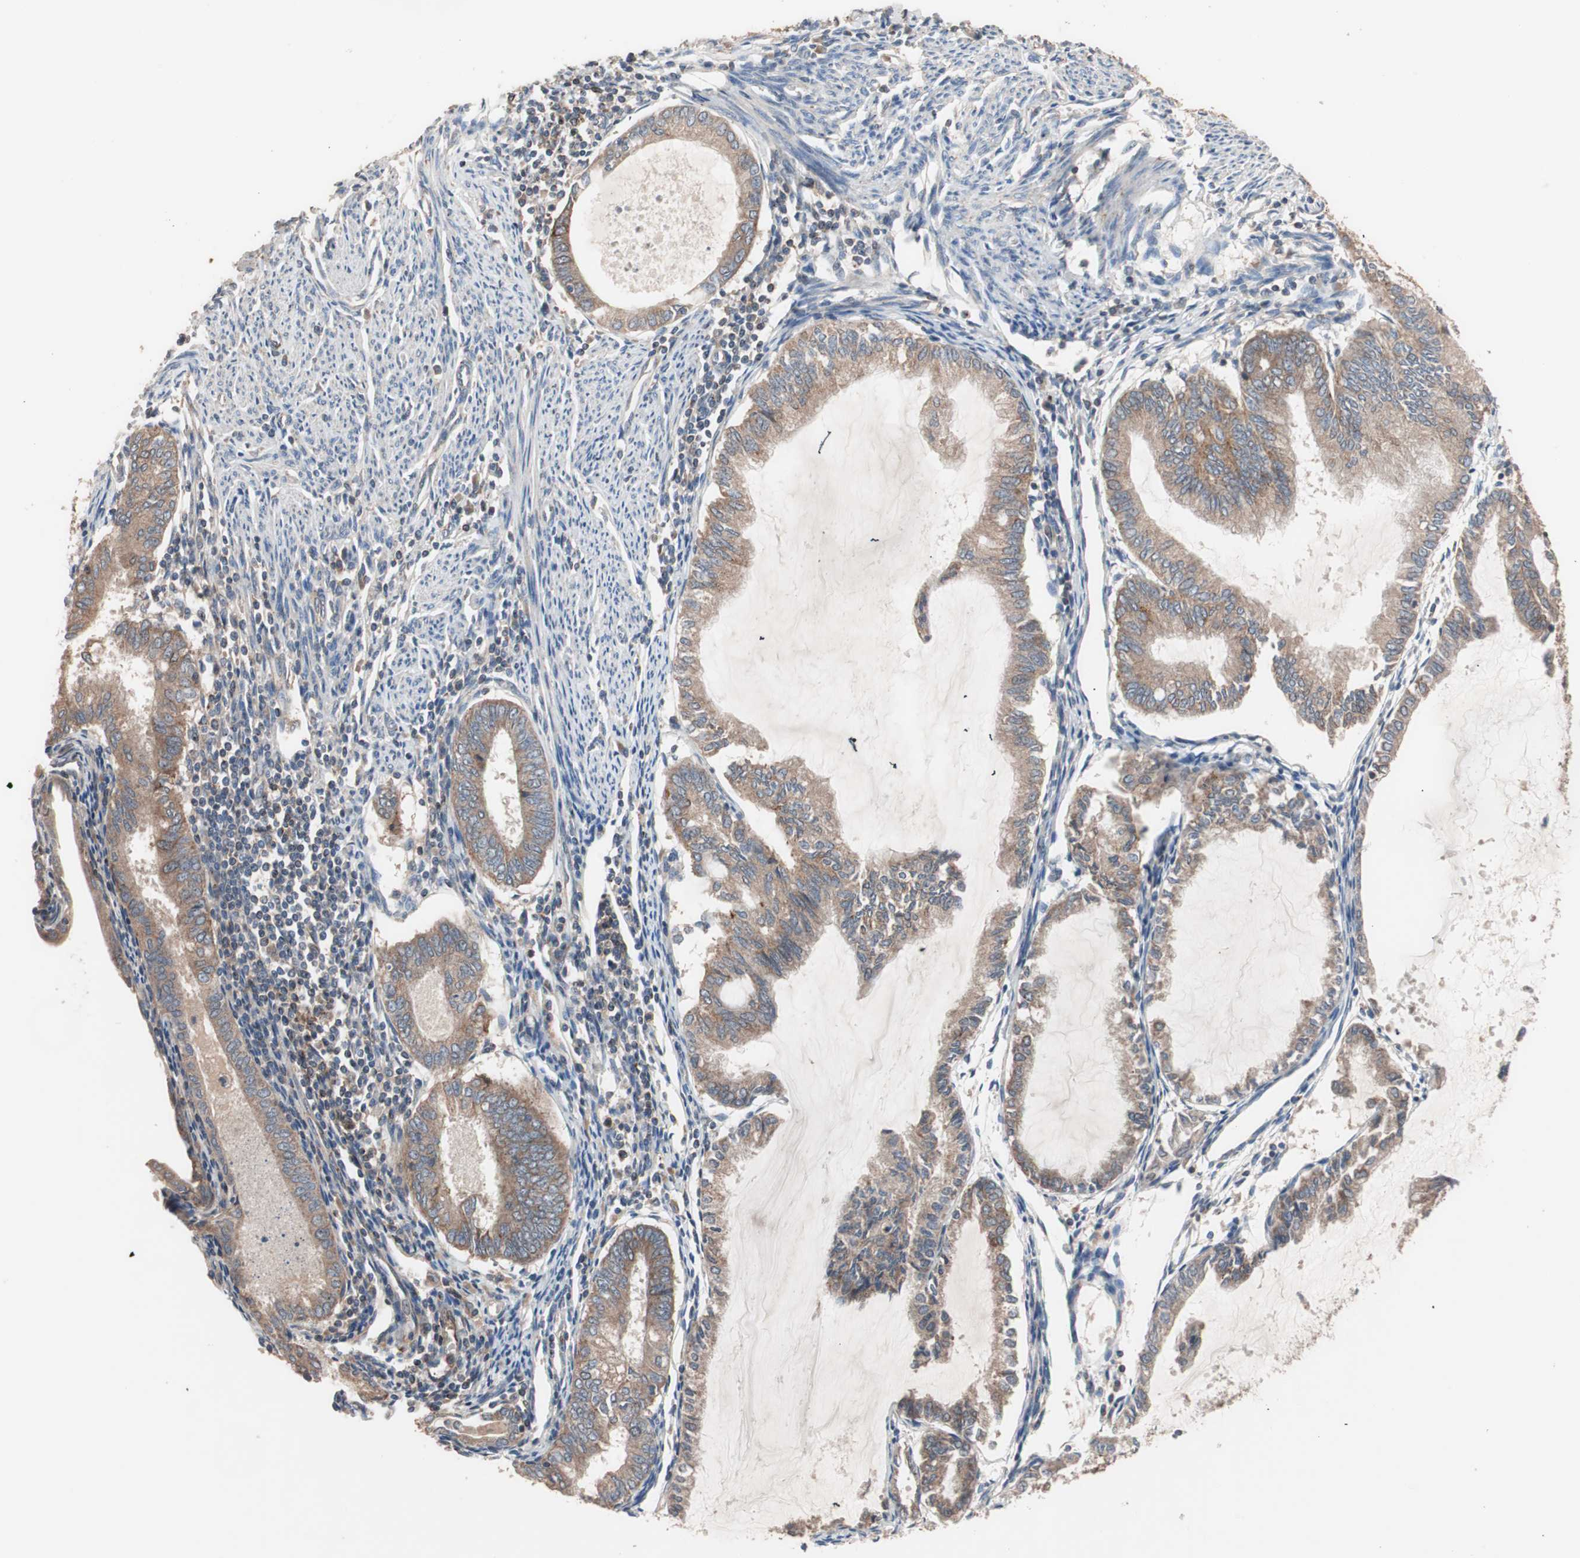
{"staining": {"intensity": "moderate", "quantity": ">75%", "location": "cytoplasmic/membranous"}, "tissue": "endometrial cancer", "cell_type": "Tumor cells", "image_type": "cancer", "snomed": [{"axis": "morphology", "description": "Adenocarcinoma, NOS"}, {"axis": "topography", "description": "Endometrium"}], "caption": "IHC histopathology image of endometrial cancer (adenocarcinoma) stained for a protein (brown), which displays medium levels of moderate cytoplasmic/membranous positivity in about >75% of tumor cells.", "gene": "SDC4", "patient": {"sex": "female", "age": 86}}